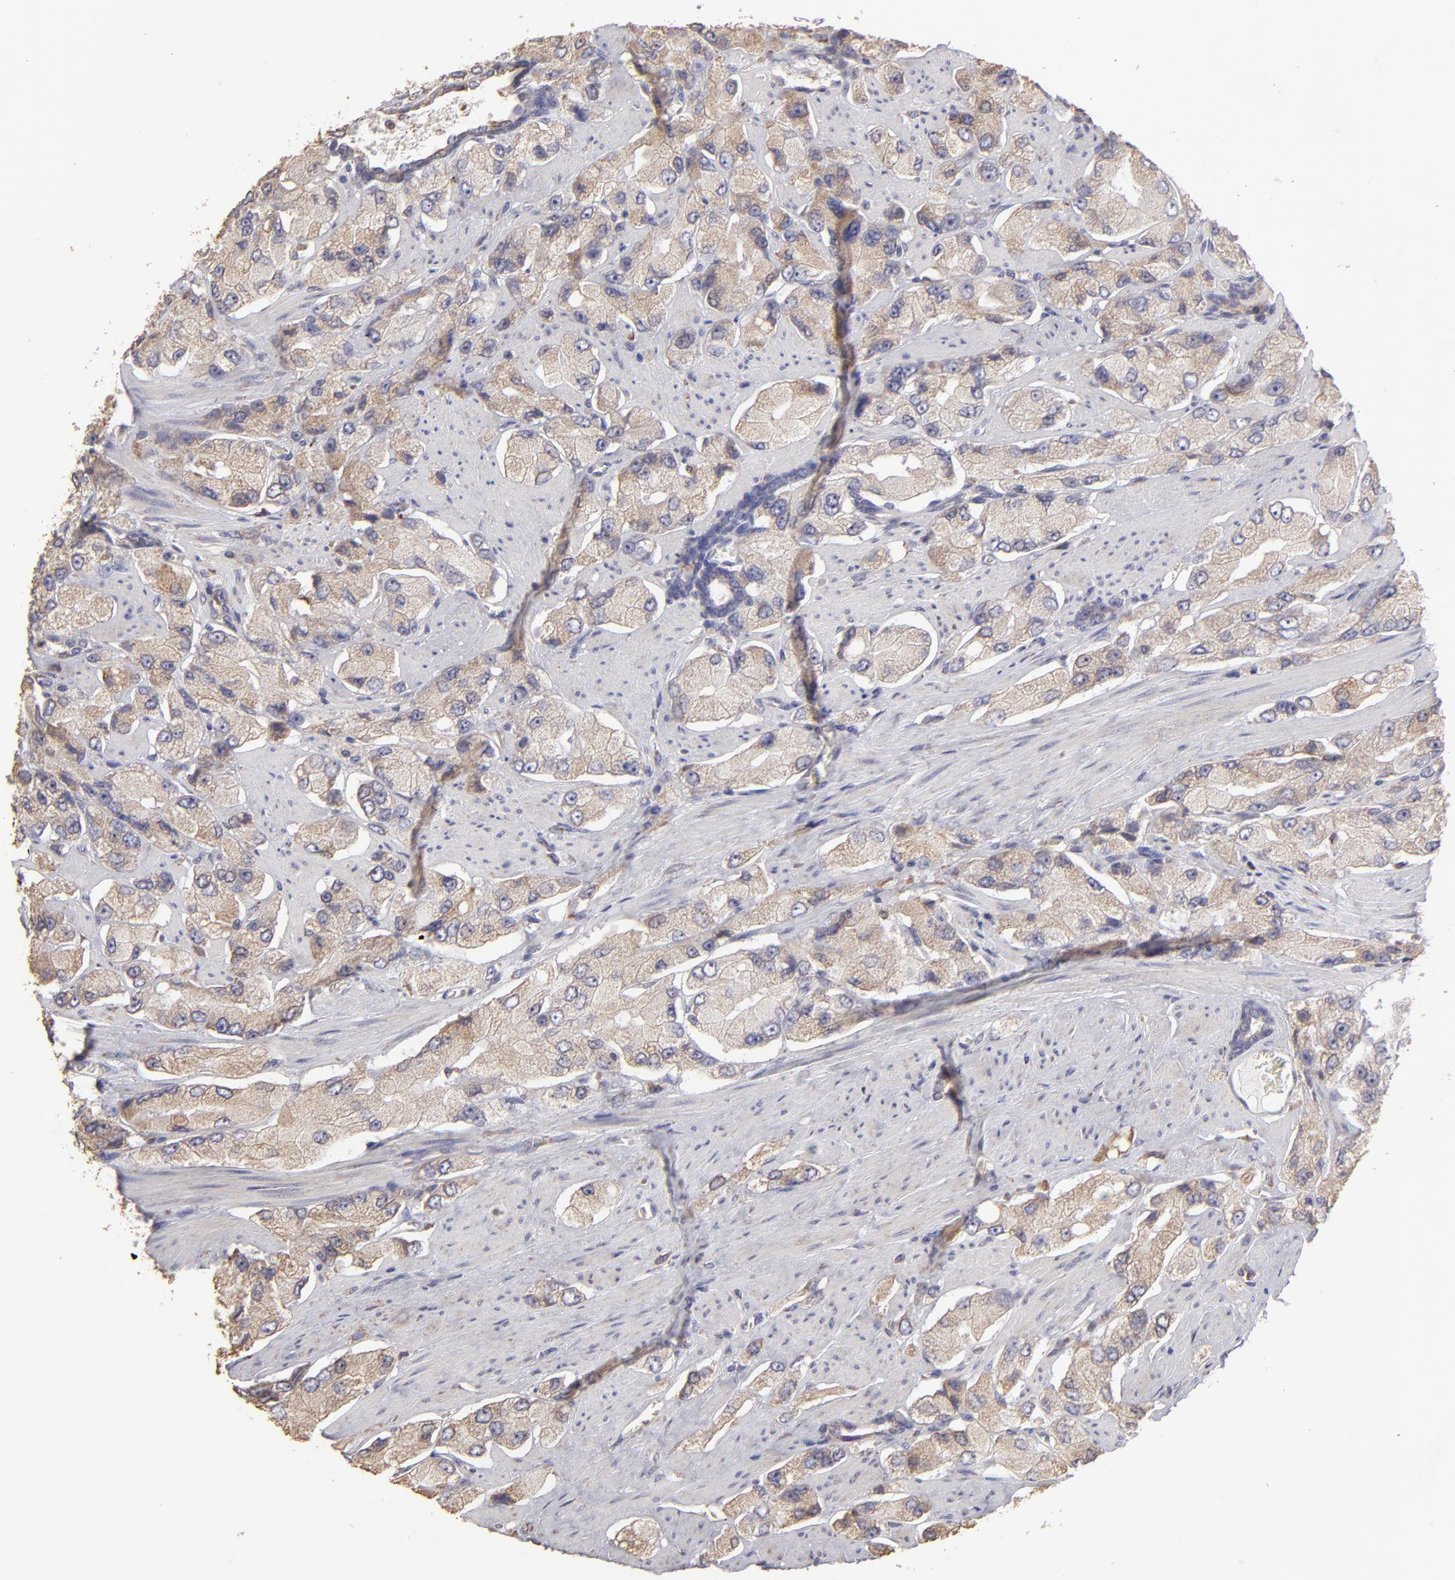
{"staining": {"intensity": "moderate", "quantity": ">75%", "location": "cytoplasmic/membranous"}, "tissue": "prostate cancer", "cell_type": "Tumor cells", "image_type": "cancer", "snomed": [{"axis": "morphology", "description": "Adenocarcinoma, High grade"}, {"axis": "topography", "description": "Prostate"}], "caption": "Prostate cancer (high-grade adenocarcinoma) was stained to show a protein in brown. There is medium levels of moderate cytoplasmic/membranous staining in approximately >75% of tumor cells.", "gene": "CALR", "patient": {"sex": "male", "age": 58}}